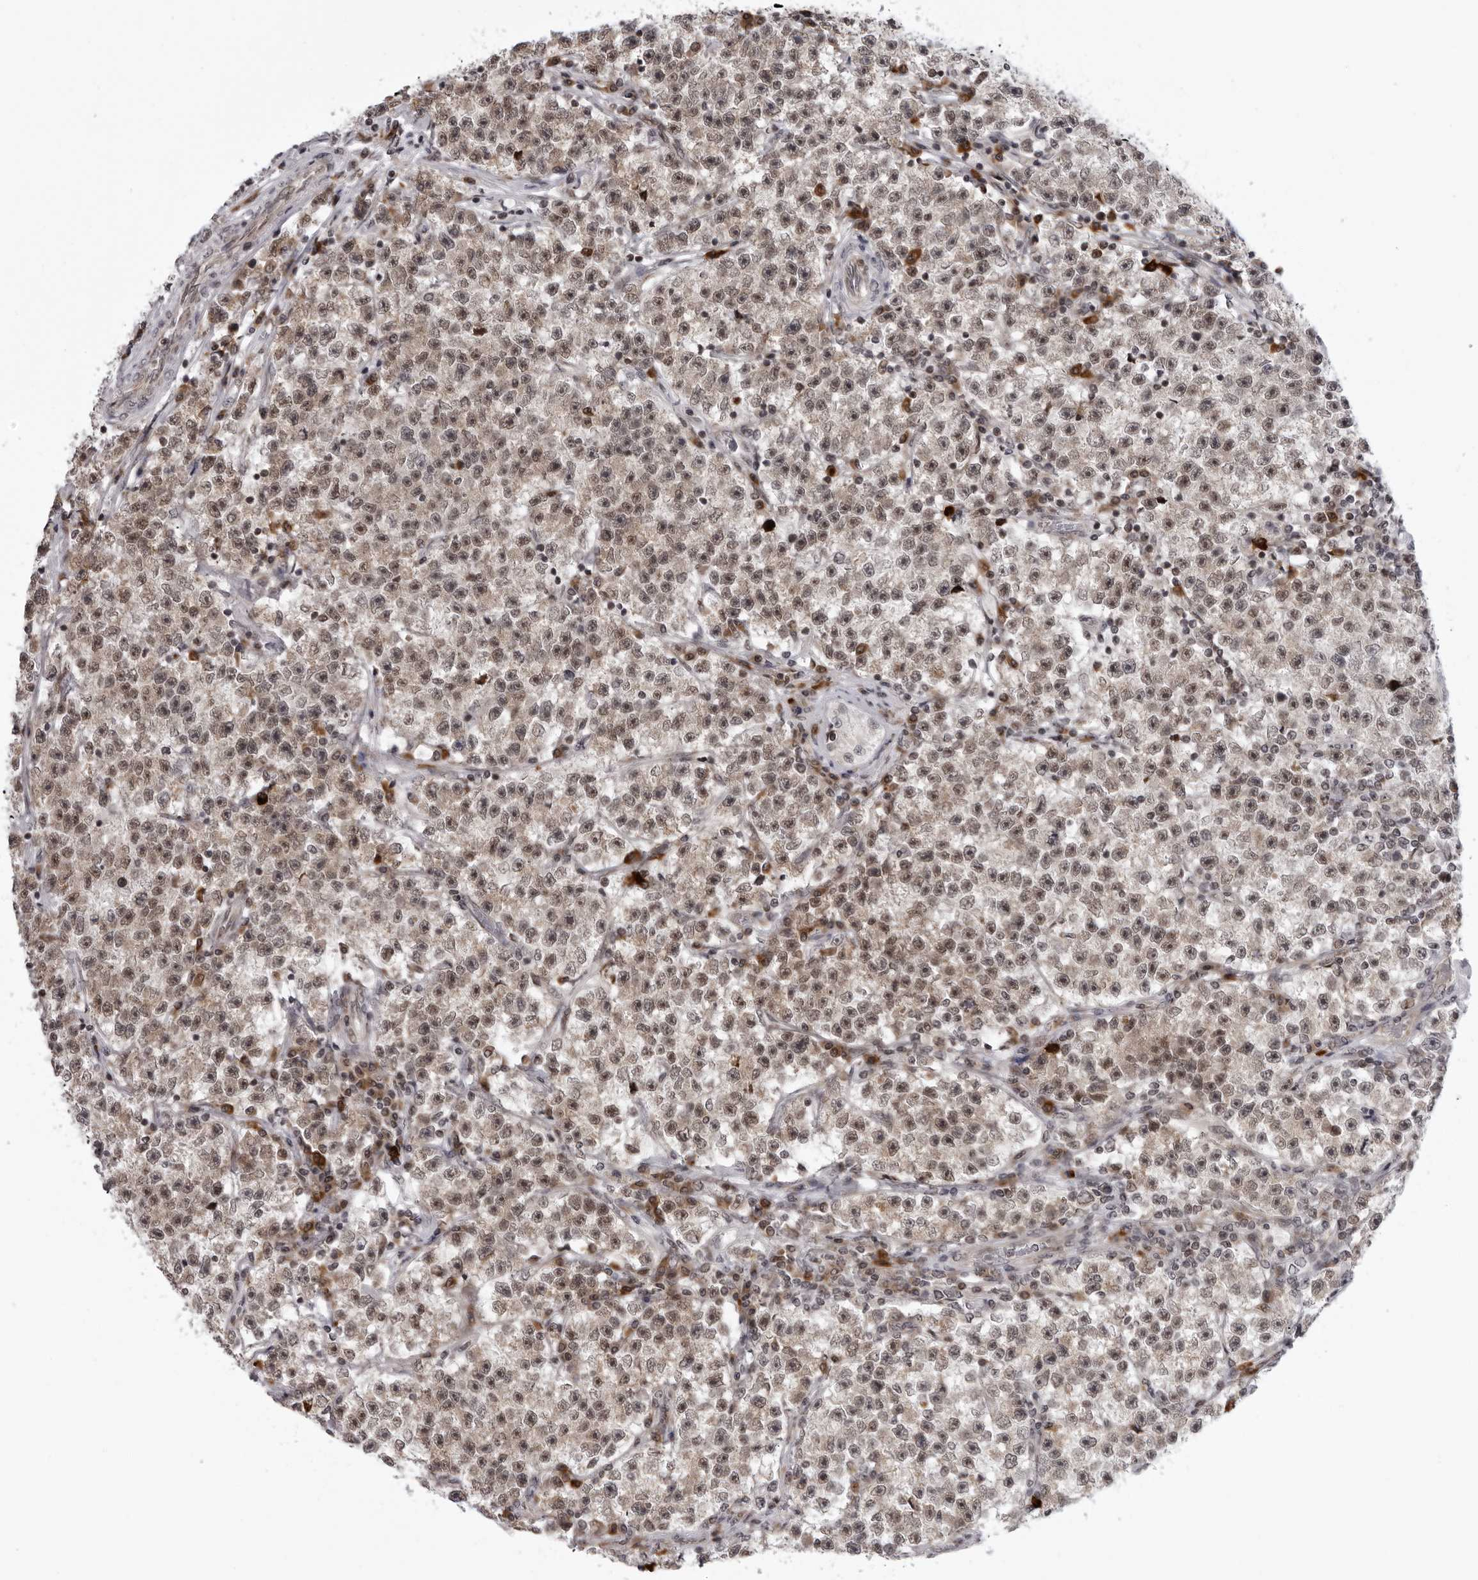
{"staining": {"intensity": "weak", "quantity": "25%-75%", "location": "cytoplasmic/membranous"}, "tissue": "testis cancer", "cell_type": "Tumor cells", "image_type": "cancer", "snomed": [{"axis": "morphology", "description": "Seminoma, NOS"}, {"axis": "topography", "description": "Testis"}], "caption": "Protein analysis of testis cancer tissue displays weak cytoplasmic/membranous expression in about 25%-75% of tumor cells.", "gene": "GCSAML", "patient": {"sex": "male", "age": 22}}